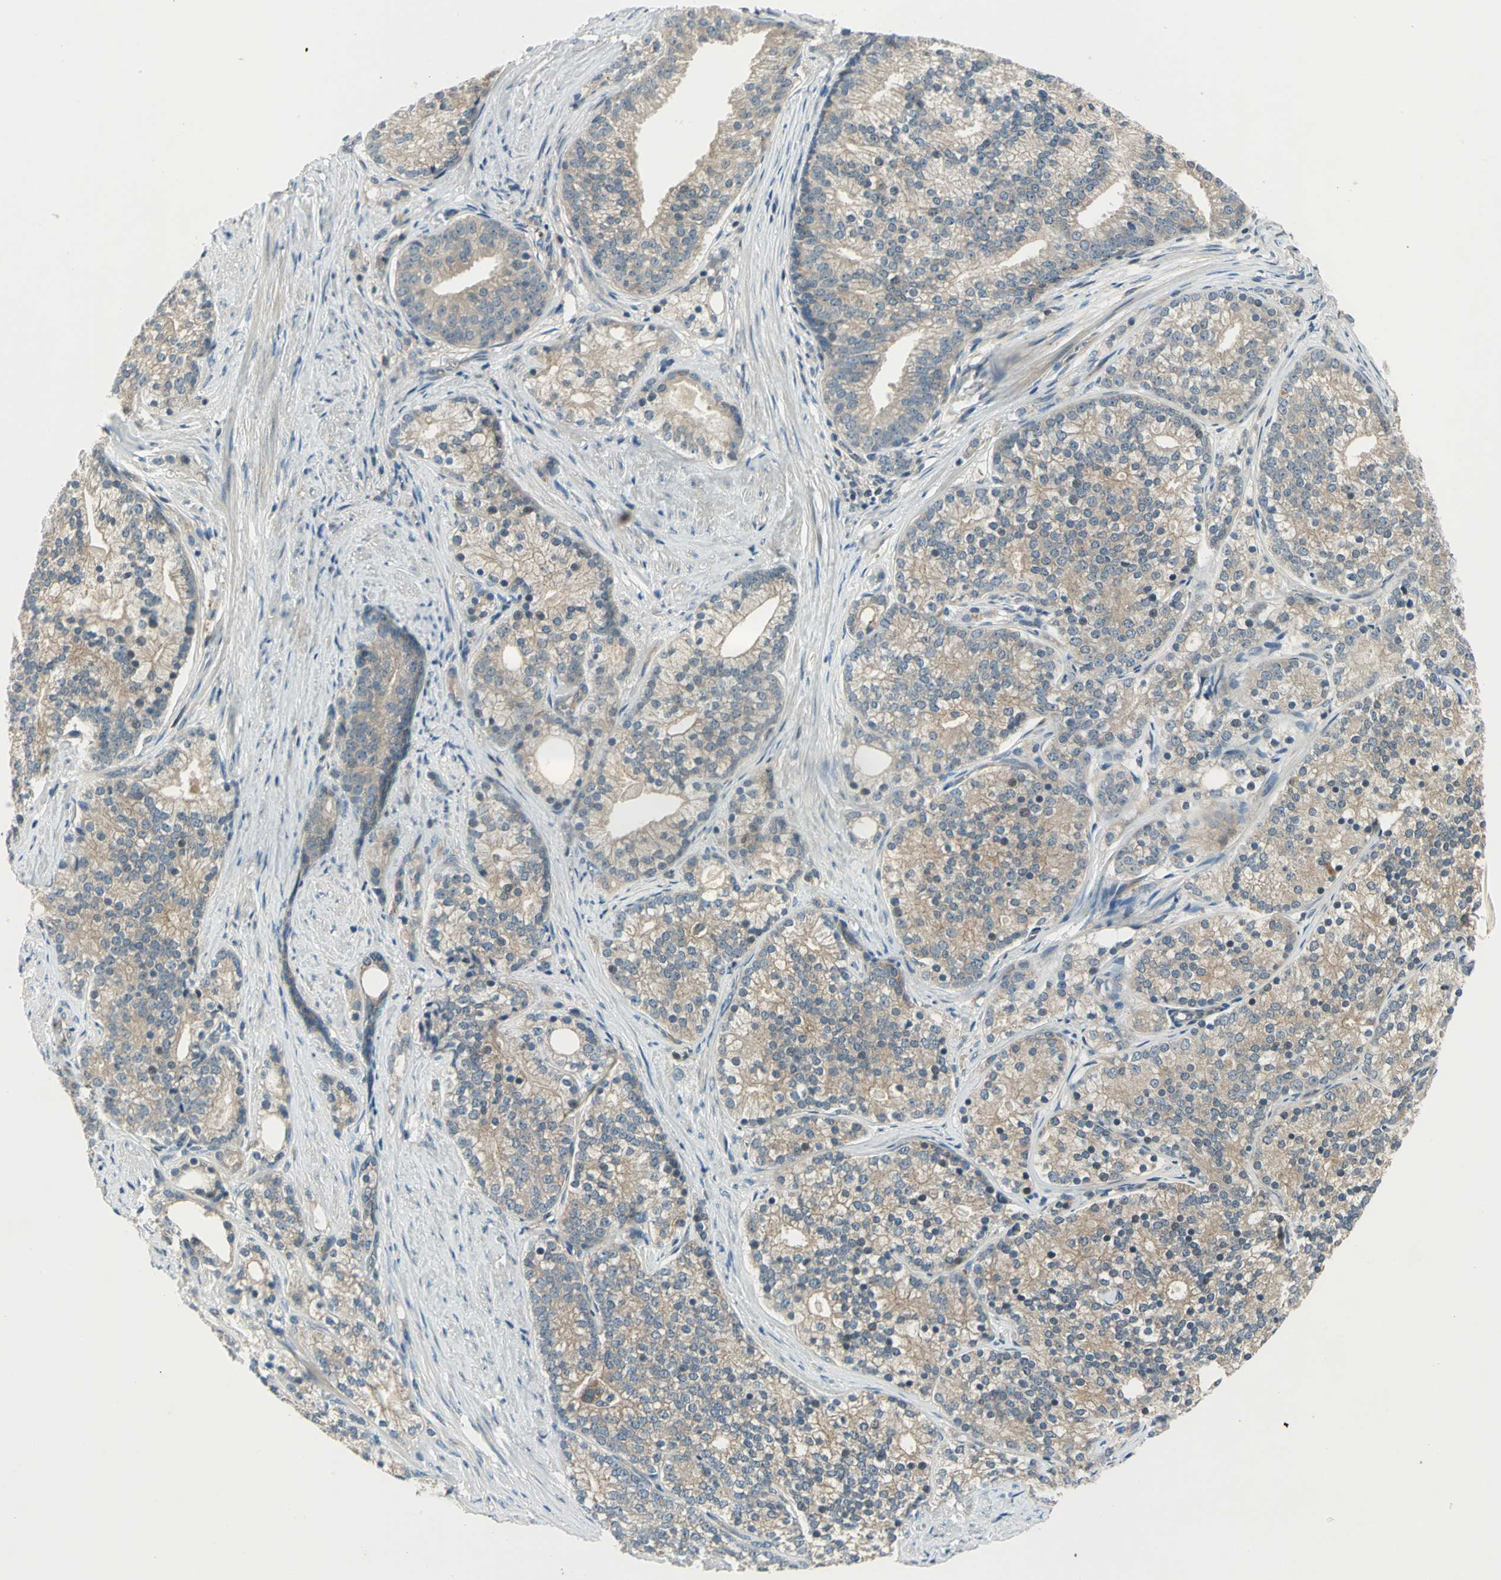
{"staining": {"intensity": "moderate", "quantity": ">75%", "location": "cytoplasmic/membranous"}, "tissue": "prostate cancer", "cell_type": "Tumor cells", "image_type": "cancer", "snomed": [{"axis": "morphology", "description": "Adenocarcinoma, Low grade"}, {"axis": "topography", "description": "Prostate"}], "caption": "Immunohistochemistry (IHC) staining of prostate low-grade adenocarcinoma, which exhibits medium levels of moderate cytoplasmic/membranous positivity in approximately >75% of tumor cells indicating moderate cytoplasmic/membranous protein expression. The staining was performed using DAB (3,3'-diaminobenzidine) (brown) for protein detection and nuclei were counterstained in hematoxylin (blue).", "gene": "PRKAA1", "patient": {"sex": "male", "age": 71}}